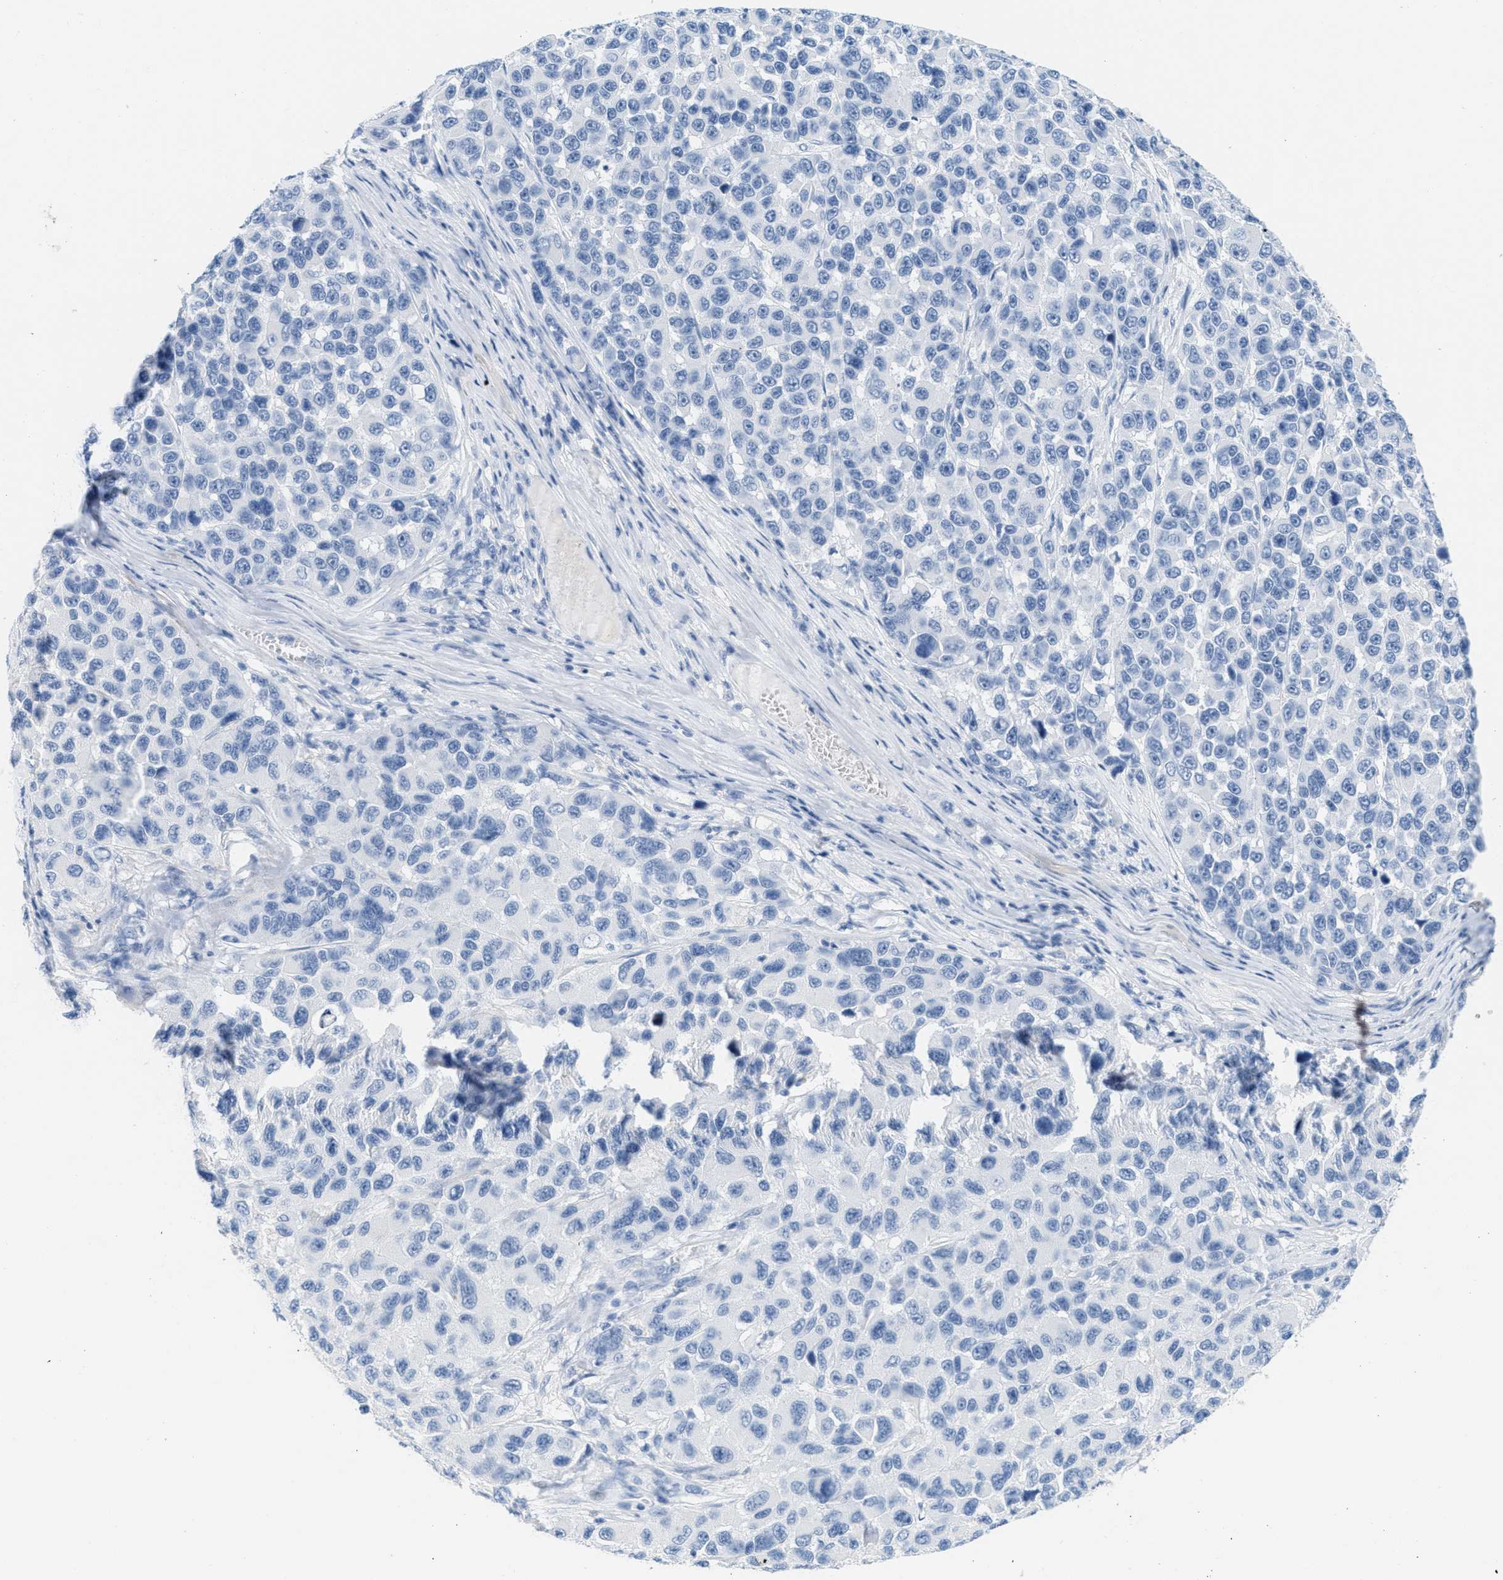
{"staining": {"intensity": "negative", "quantity": "none", "location": "none"}, "tissue": "melanoma", "cell_type": "Tumor cells", "image_type": "cancer", "snomed": [{"axis": "morphology", "description": "Malignant melanoma, NOS"}, {"axis": "topography", "description": "Skin"}], "caption": "Tumor cells show no significant protein staining in malignant melanoma.", "gene": "GPM6A", "patient": {"sex": "male", "age": 53}}